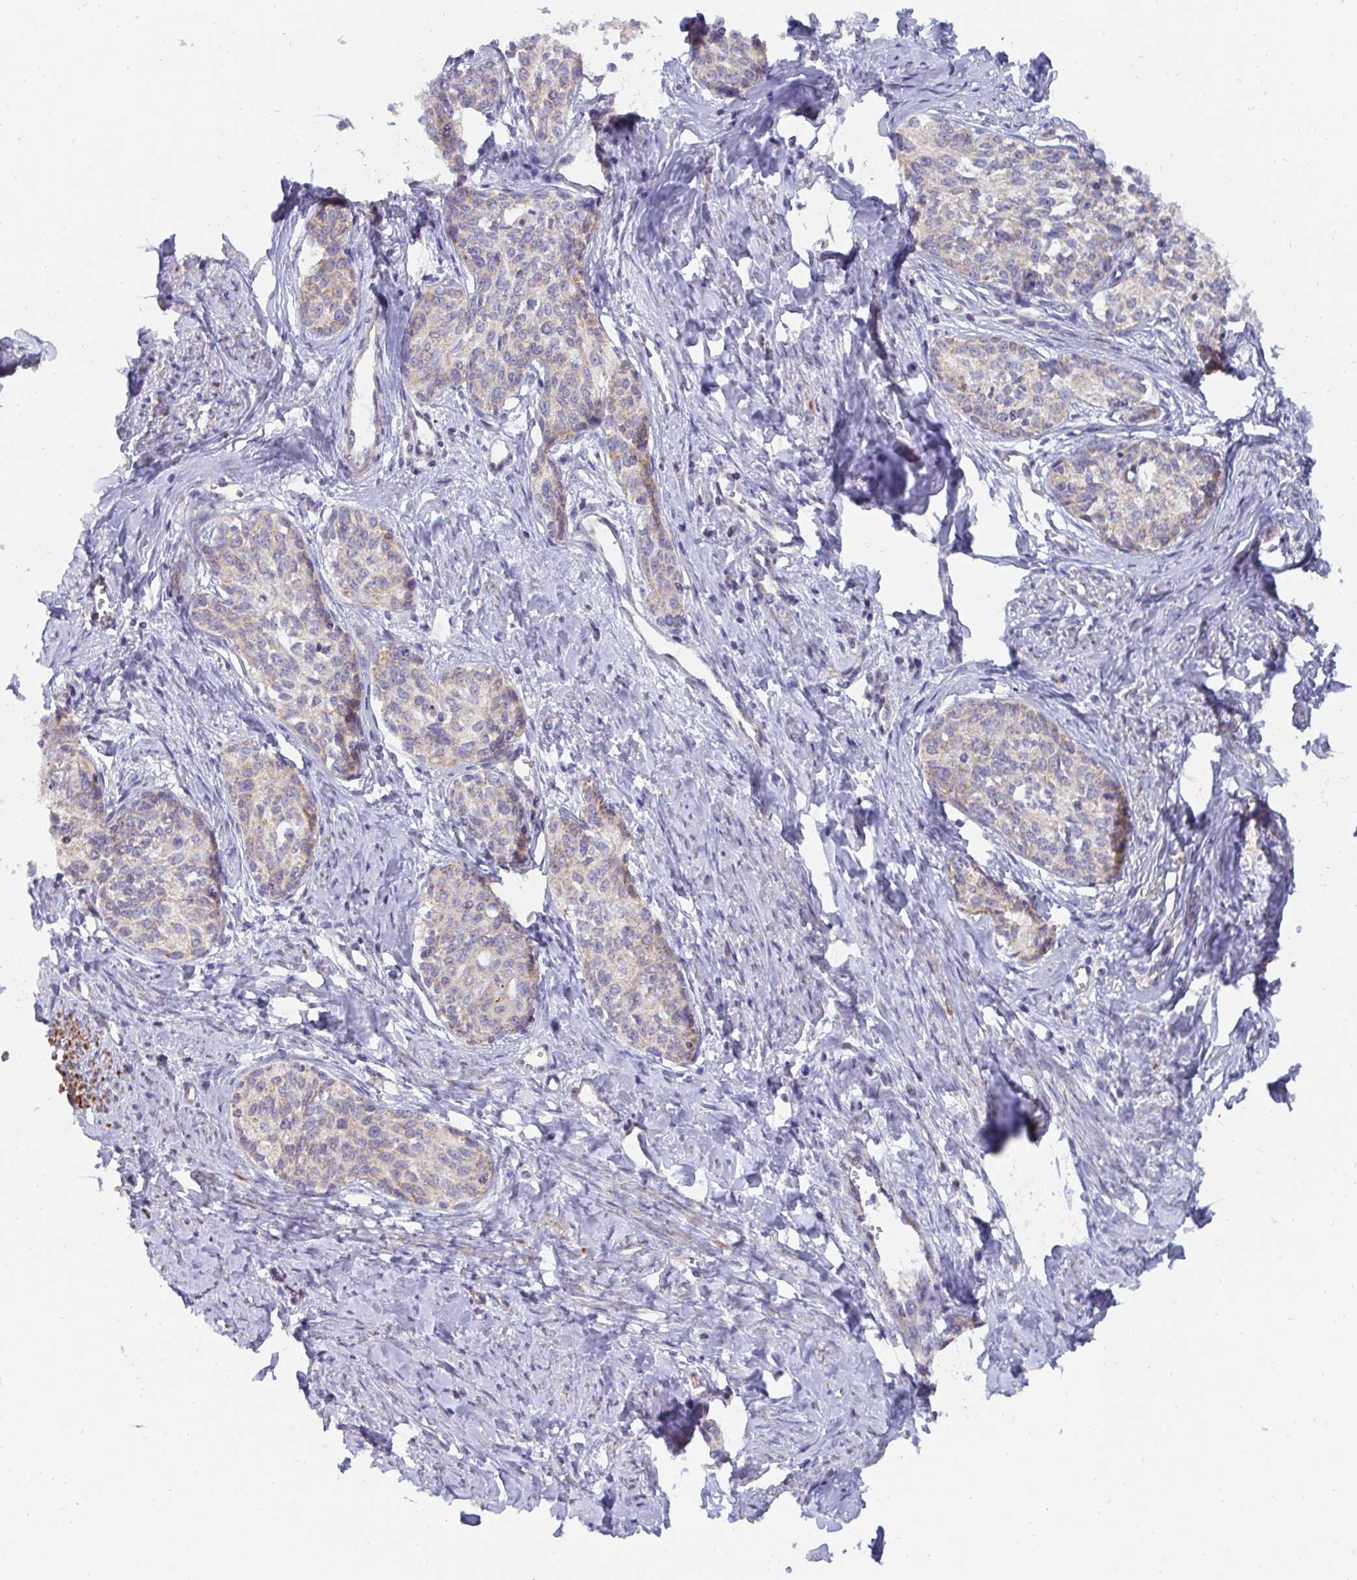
{"staining": {"intensity": "weak", "quantity": "<25%", "location": "cytoplasmic/membranous"}, "tissue": "cervical cancer", "cell_type": "Tumor cells", "image_type": "cancer", "snomed": [{"axis": "morphology", "description": "Squamous cell carcinoma, NOS"}, {"axis": "morphology", "description": "Adenocarcinoma, NOS"}, {"axis": "topography", "description": "Cervix"}], "caption": "IHC photomicrograph of neoplastic tissue: human adenocarcinoma (cervical) stained with DAB (3,3'-diaminobenzidine) reveals no significant protein staining in tumor cells. (Brightfield microscopy of DAB immunohistochemistry at high magnification).", "gene": "PC", "patient": {"sex": "female", "age": 52}}